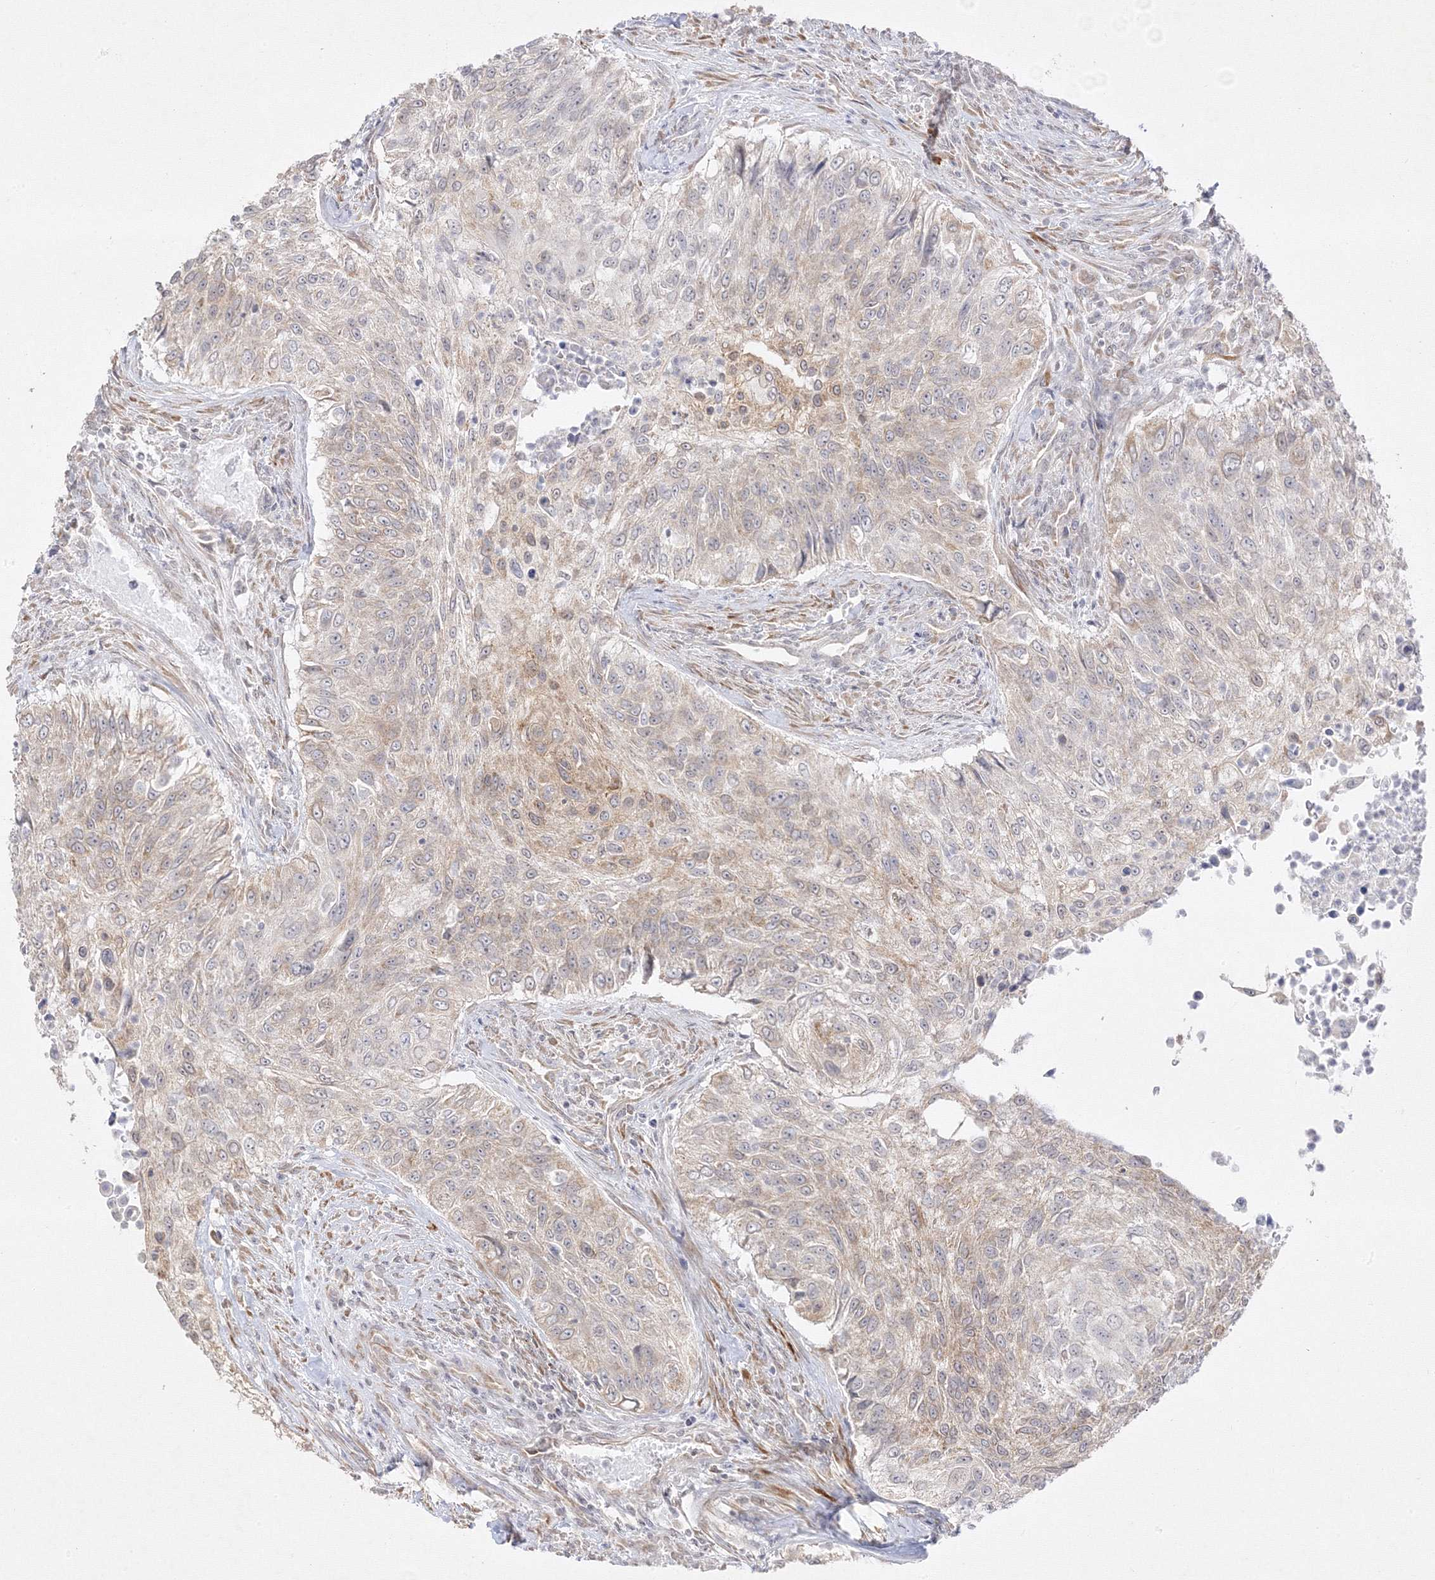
{"staining": {"intensity": "weak", "quantity": "25%-75%", "location": "cytoplasmic/membranous"}, "tissue": "urothelial cancer", "cell_type": "Tumor cells", "image_type": "cancer", "snomed": [{"axis": "morphology", "description": "Urothelial carcinoma, High grade"}, {"axis": "topography", "description": "Urinary bladder"}], "caption": "Human high-grade urothelial carcinoma stained for a protein (brown) shows weak cytoplasmic/membranous positive staining in about 25%-75% of tumor cells.", "gene": "C2CD2", "patient": {"sex": "female", "age": 60}}